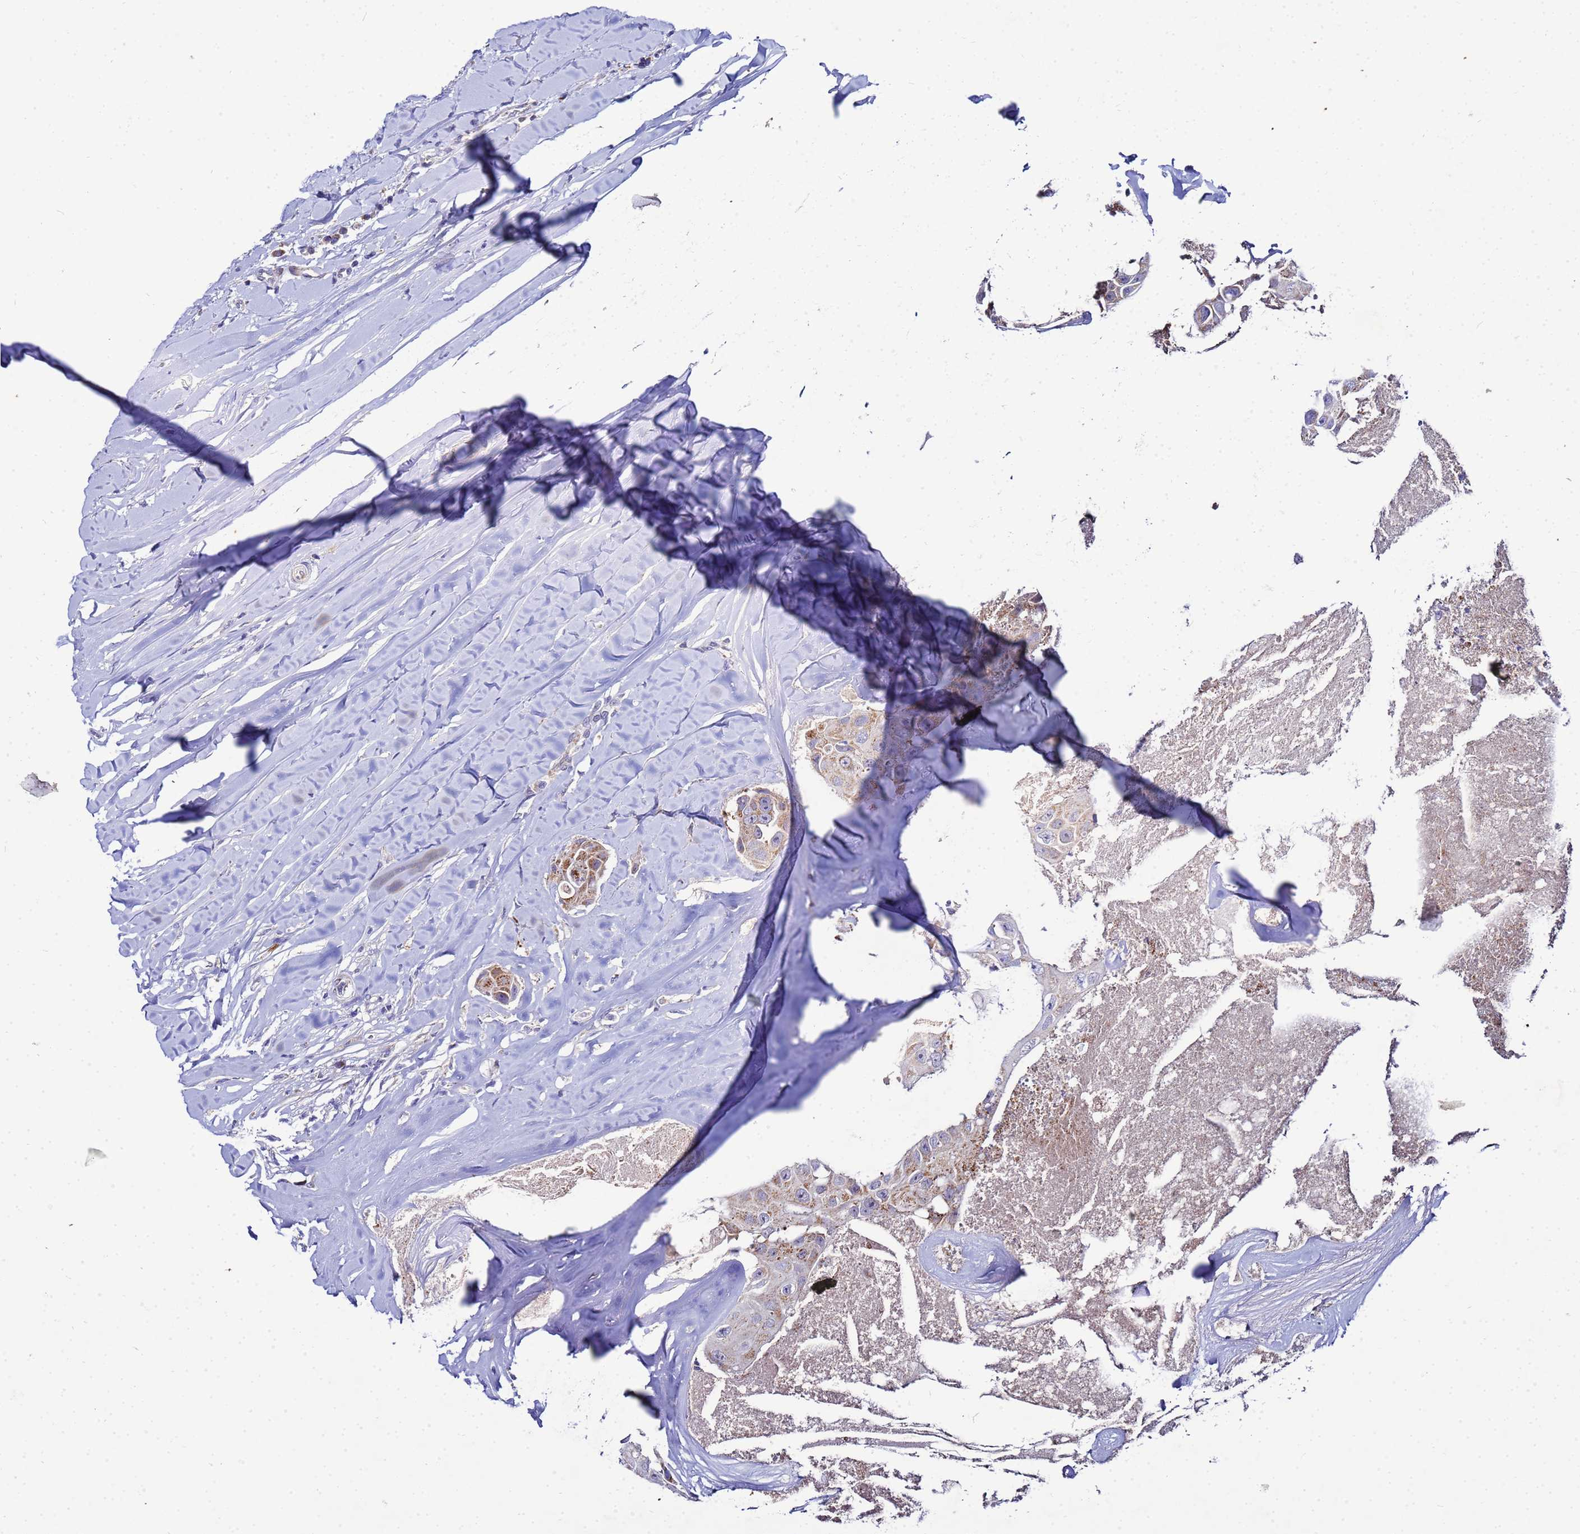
{"staining": {"intensity": "moderate", "quantity": "25%-75%", "location": "cytoplasmic/membranous"}, "tissue": "head and neck cancer", "cell_type": "Tumor cells", "image_type": "cancer", "snomed": [{"axis": "morphology", "description": "Adenocarcinoma, NOS"}, {"axis": "morphology", "description": "Adenocarcinoma, metastatic, NOS"}, {"axis": "topography", "description": "Head-Neck"}], "caption": "Immunohistochemistry (IHC) of human head and neck adenocarcinoma reveals medium levels of moderate cytoplasmic/membranous expression in about 25%-75% of tumor cells.", "gene": "FAHD2A", "patient": {"sex": "male", "age": 75}}